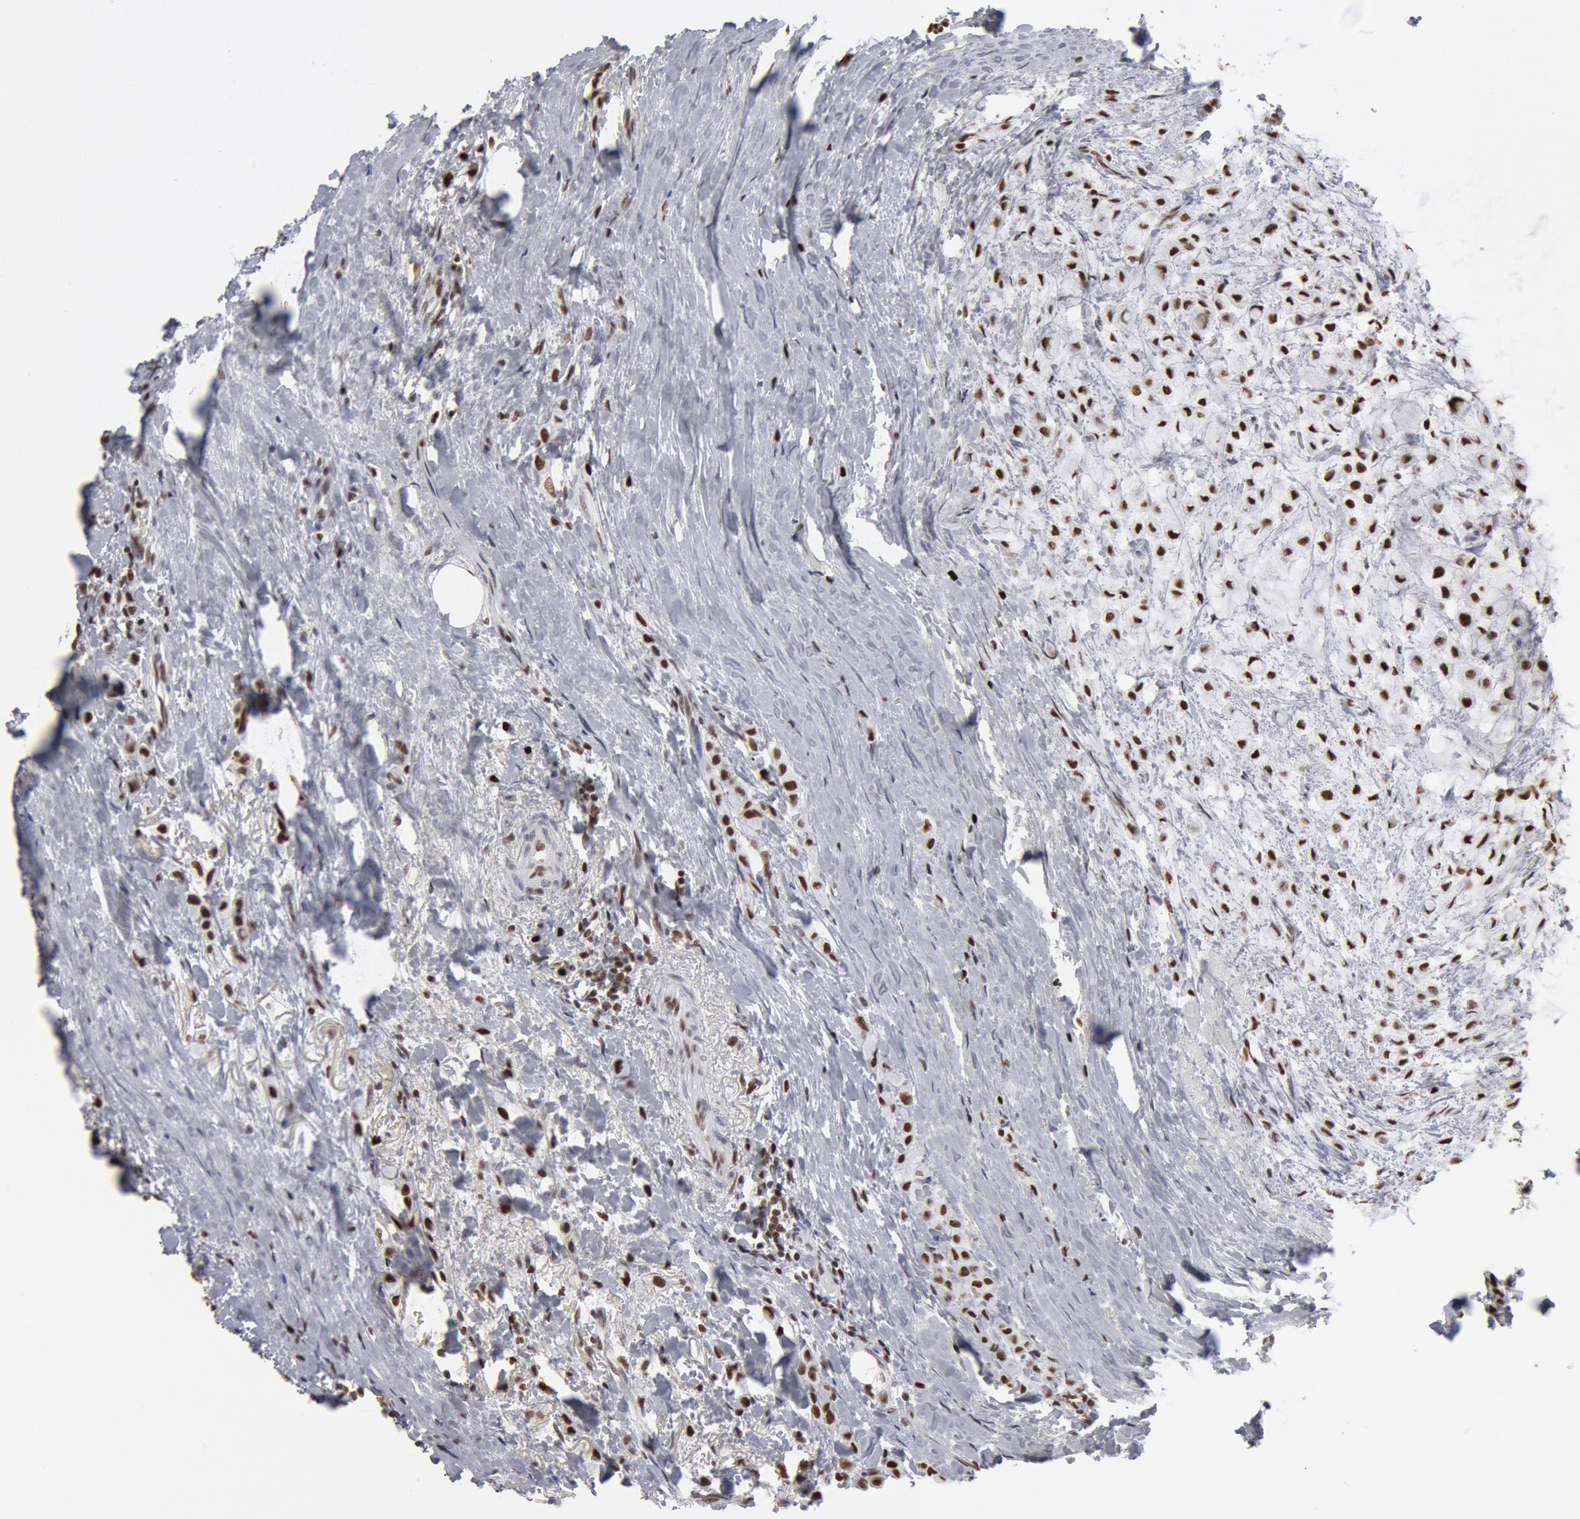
{"staining": {"intensity": "strong", "quantity": ">75%", "location": "nuclear"}, "tissue": "breast cancer", "cell_type": "Tumor cells", "image_type": "cancer", "snomed": [{"axis": "morphology", "description": "Lobular carcinoma"}, {"axis": "topography", "description": "Breast"}], "caption": "Strong nuclear positivity for a protein is seen in approximately >75% of tumor cells of lobular carcinoma (breast) using immunohistochemistry (IHC).", "gene": "SUB1", "patient": {"sex": "female", "age": 85}}